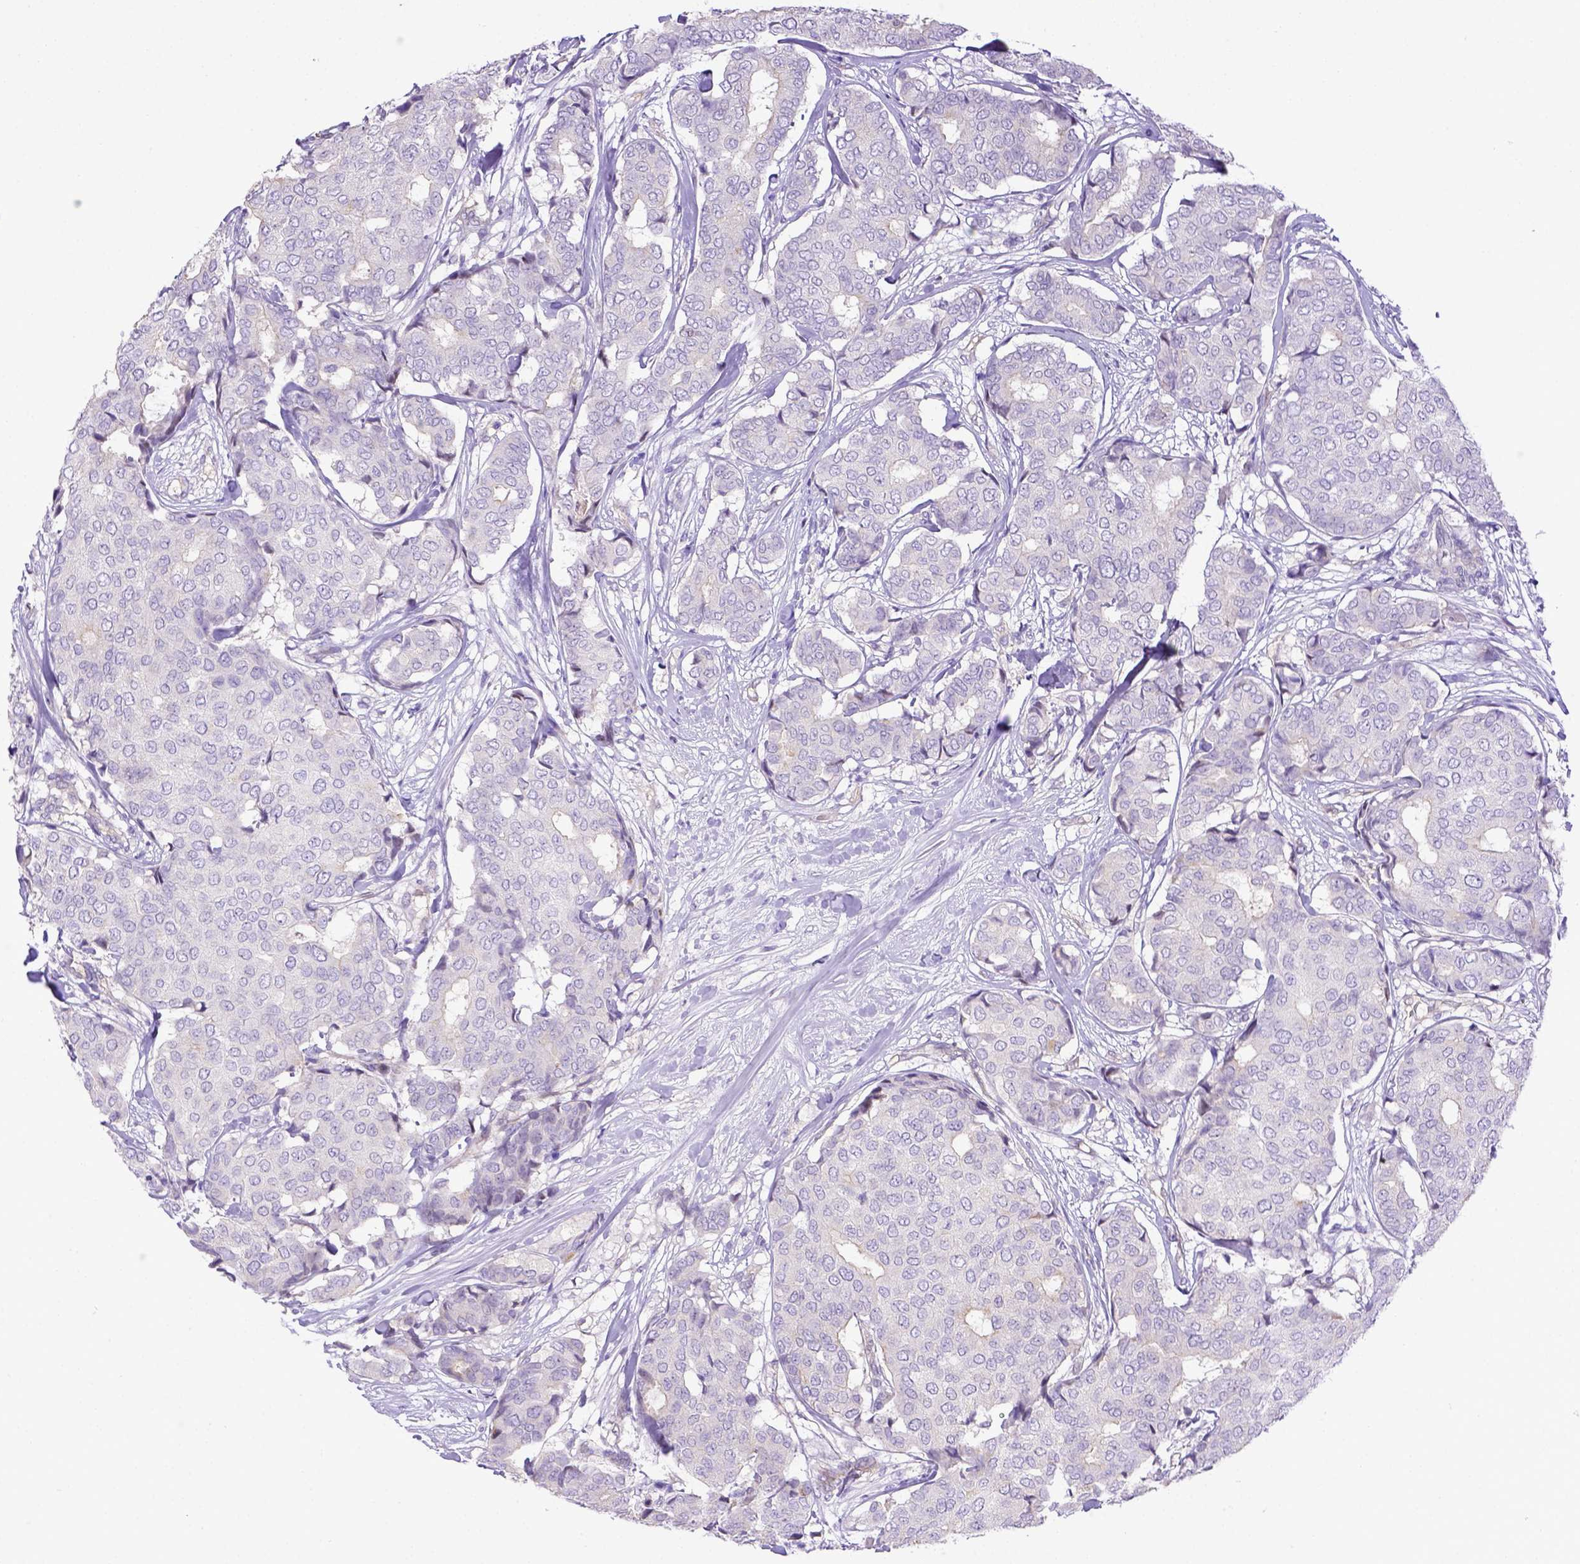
{"staining": {"intensity": "negative", "quantity": "none", "location": "none"}, "tissue": "breast cancer", "cell_type": "Tumor cells", "image_type": "cancer", "snomed": [{"axis": "morphology", "description": "Duct carcinoma"}, {"axis": "topography", "description": "Breast"}], "caption": "An image of breast invasive ductal carcinoma stained for a protein exhibits no brown staining in tumor cells. The staining is performed using DAB brown chromogen with nuclei counter-stained in using hematoxylin.", "gene": "CD40", "patient": {"sex": "female", "age": 75}}